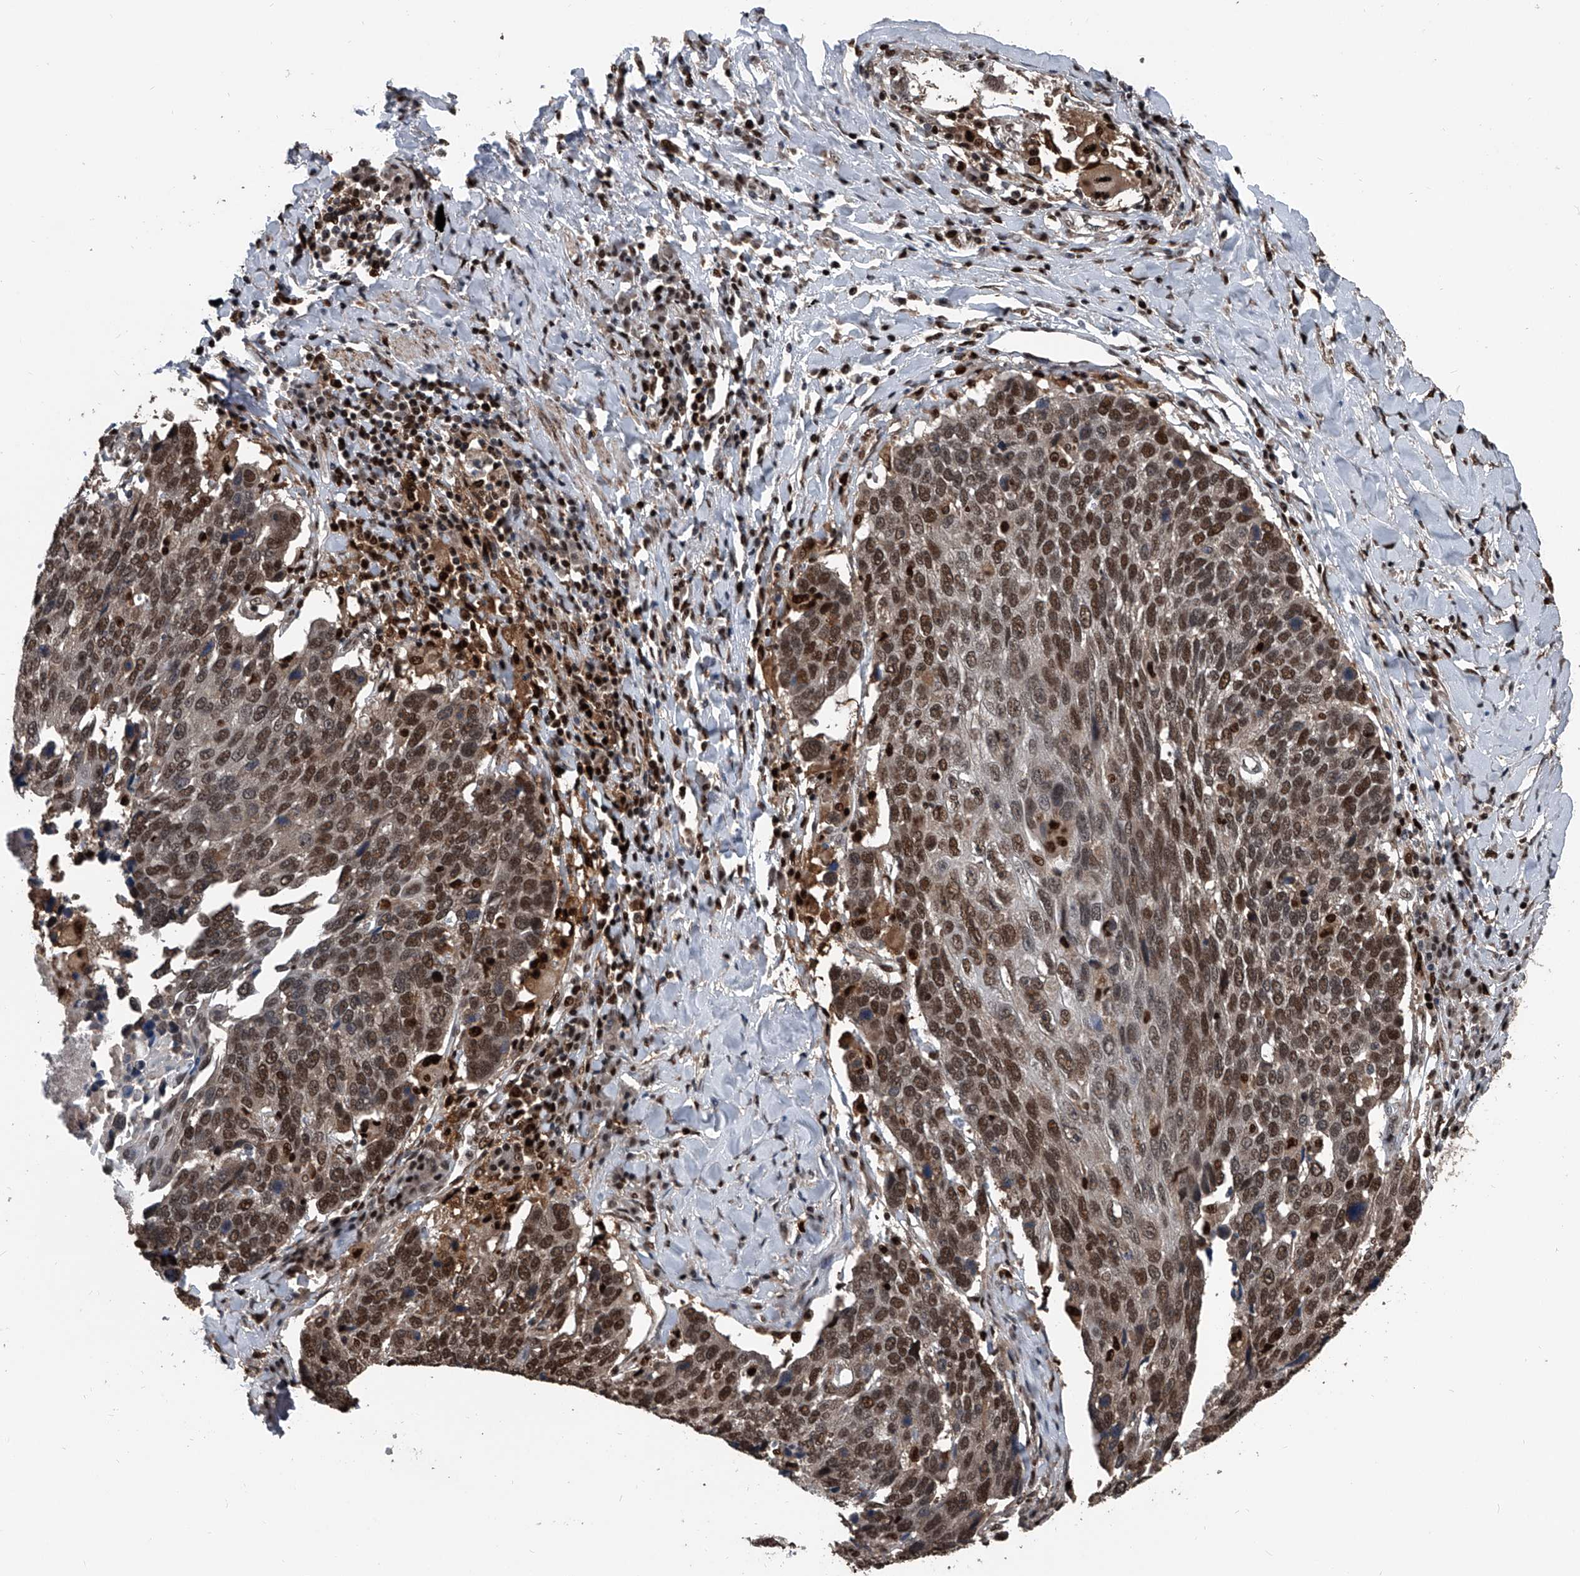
{"staining": {"intensity": "moderate", "quantity": ">75%", "location": "nuclear"}, "tissue": "lung cancer", "cell_type": "Tumor cells", "image_type": "cancer", "snomed": [{"axis": "morphology", "description": "Squamous cell carcinoma, NOS"}, {"axis": "topography", "description": "Lung"}], "caption": "This image demonstrates squamous cell carcinoma (lung) stained with immunohistochemistry (IHC) to label a protein in brown. The nuclear of tumor cells show moderate positivity for the protein. Nuclei are counter-stained blue.", "gene": "FKBP5", "patient": {"sex": "male", "age": 66}}